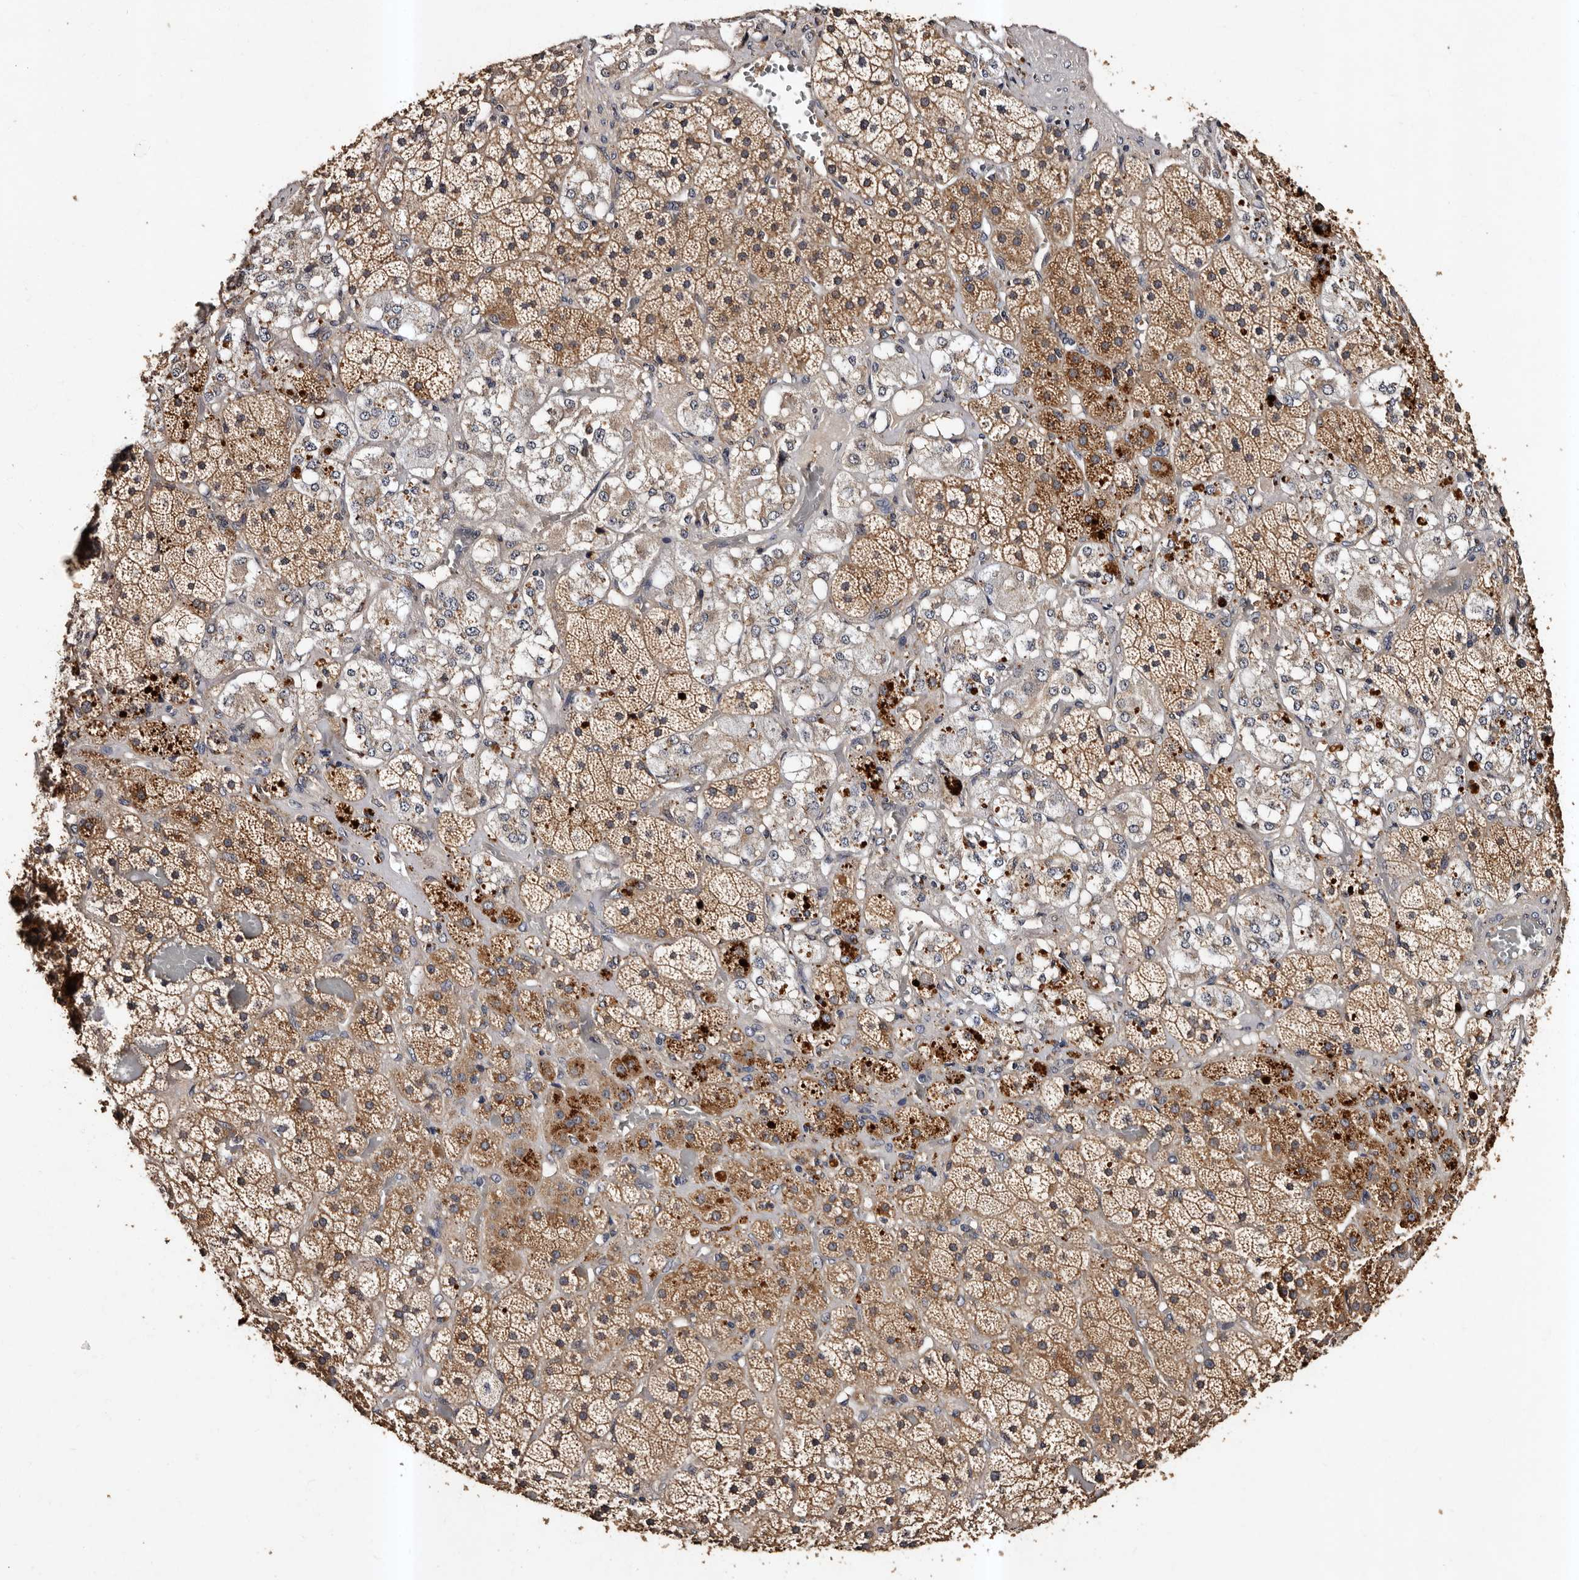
{"staining": {"intensity": "moderate", "quantity": ">75%", "location": "cytoplasmic/membranous"}, "tissue": "adrenal gland", "cell_type": "Glandular cells", "image_type": "normal", "snomed": [{"axis": "morphology", "description": "Normal tissue, NOS"}, {"axis": "topography", "description": "Adrenal gland"}], "caption": "Immunohistochemistry (IHC) histopathology image of unremarkable adrenal gland: adrenal gland stained using immunohistochemistry (IHC) reveals medium levels of moderate protein expression localized specifically in the cytoplasmic/membranous of glandular cells, appearing as a cytoplasmic/membranous brown color.", "gene": "ADCK5", "patient": {"sex": "male", "age": 57}}